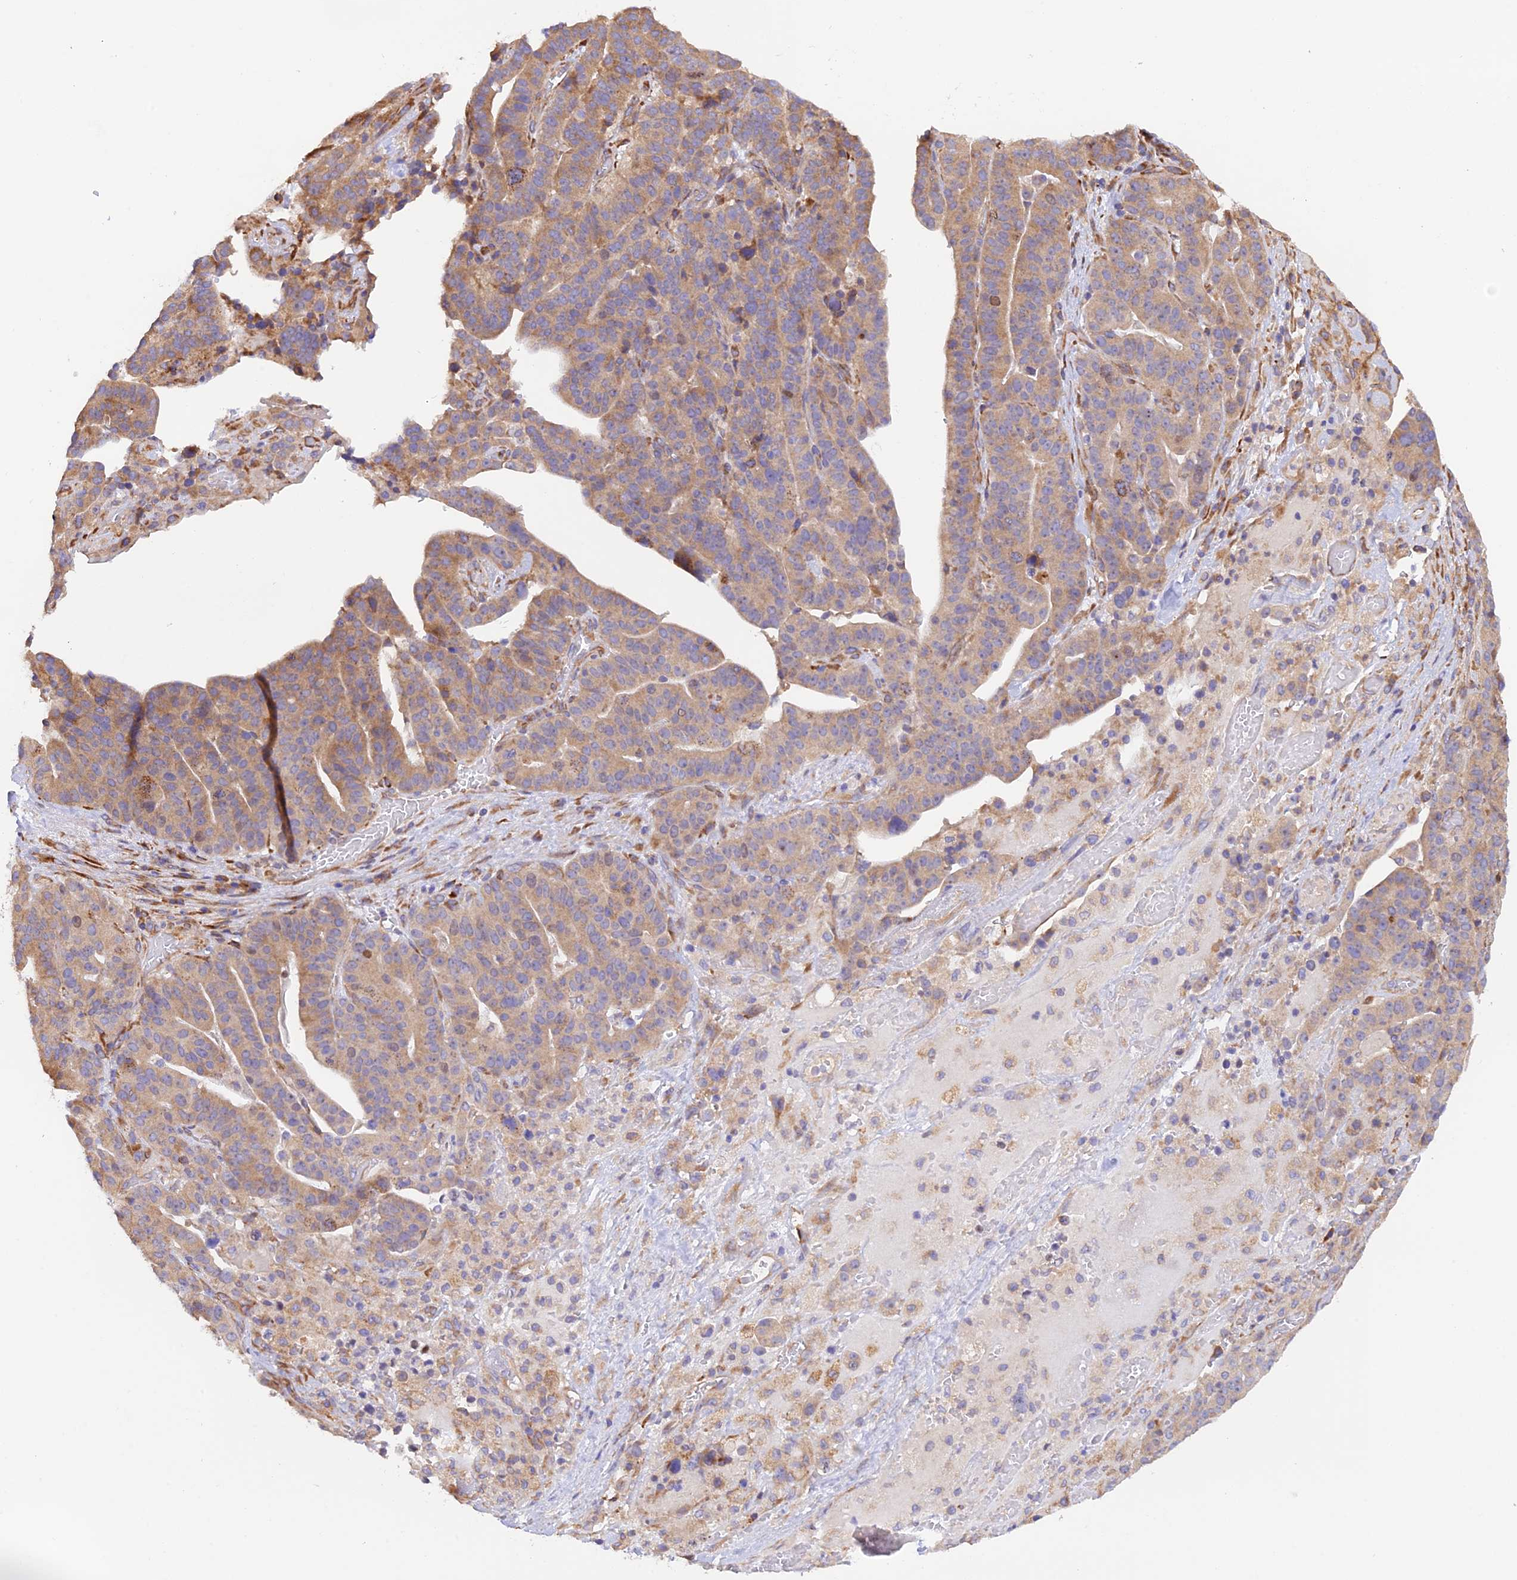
{"staining": {"intensity": "moderate", "quantity": ">75%", "location": "cytoplasmic/membranous"}, "tissue": "stomach cancer", "cell_type": "Tumor cells", "image_type": "cancer", "snomed": [{"axis": "morphology", "description": "Adenocarcinoma, NOS"}, {"axis": "topography", "description": "Stomach"}], "caption": "This micrograph shows stomach cancer stained with IHC to label a protein in brown. The cytoplasmic/membranous of tumor cells show moderate positivity for the protein. Nuclei are counter-stained blue.", "gene": "RPL5", "patient": {"sex": "male", "age": 48}}